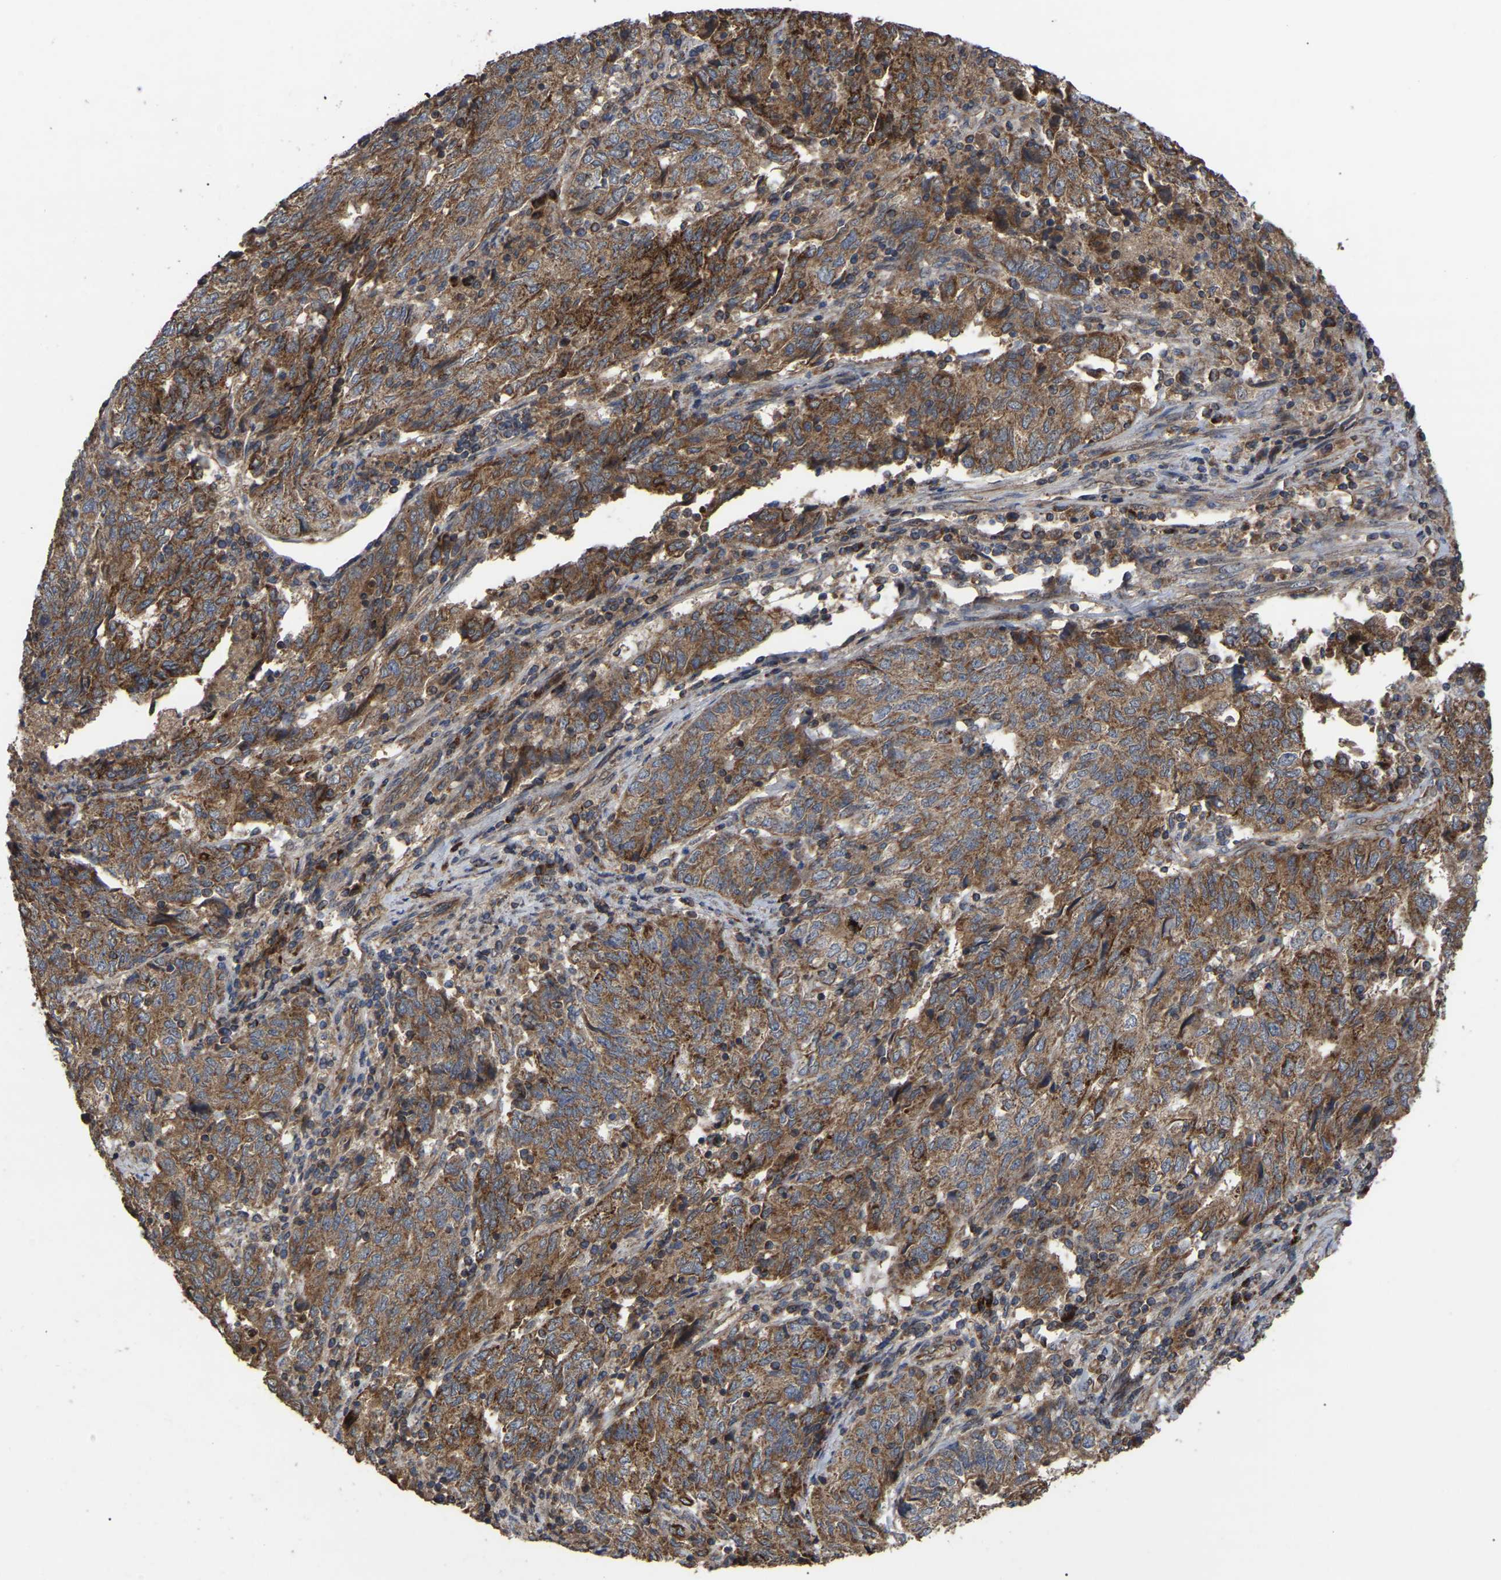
{"staining": {"intensity": "moderate", "quantity": ">75%", "location": "cytoplasmic/membranous"}, "tissue": "endometrial cancer", "cell_type": "Tumor cells", "image_type": "cancer", "snomed": [{"axis": "morphology", "description": "Adenocarcinoma, NOS"}, {"axis": "topography", "description": "Endometrium"}], "caption": "Human endometrial adenocarcinoma stained with a brown dye reveals moderate cytoplasmic/membranous positive staining in about >75% of tumor cells.", "gene": "GCC1", "patient": {"sex": "female", "age": 80}}